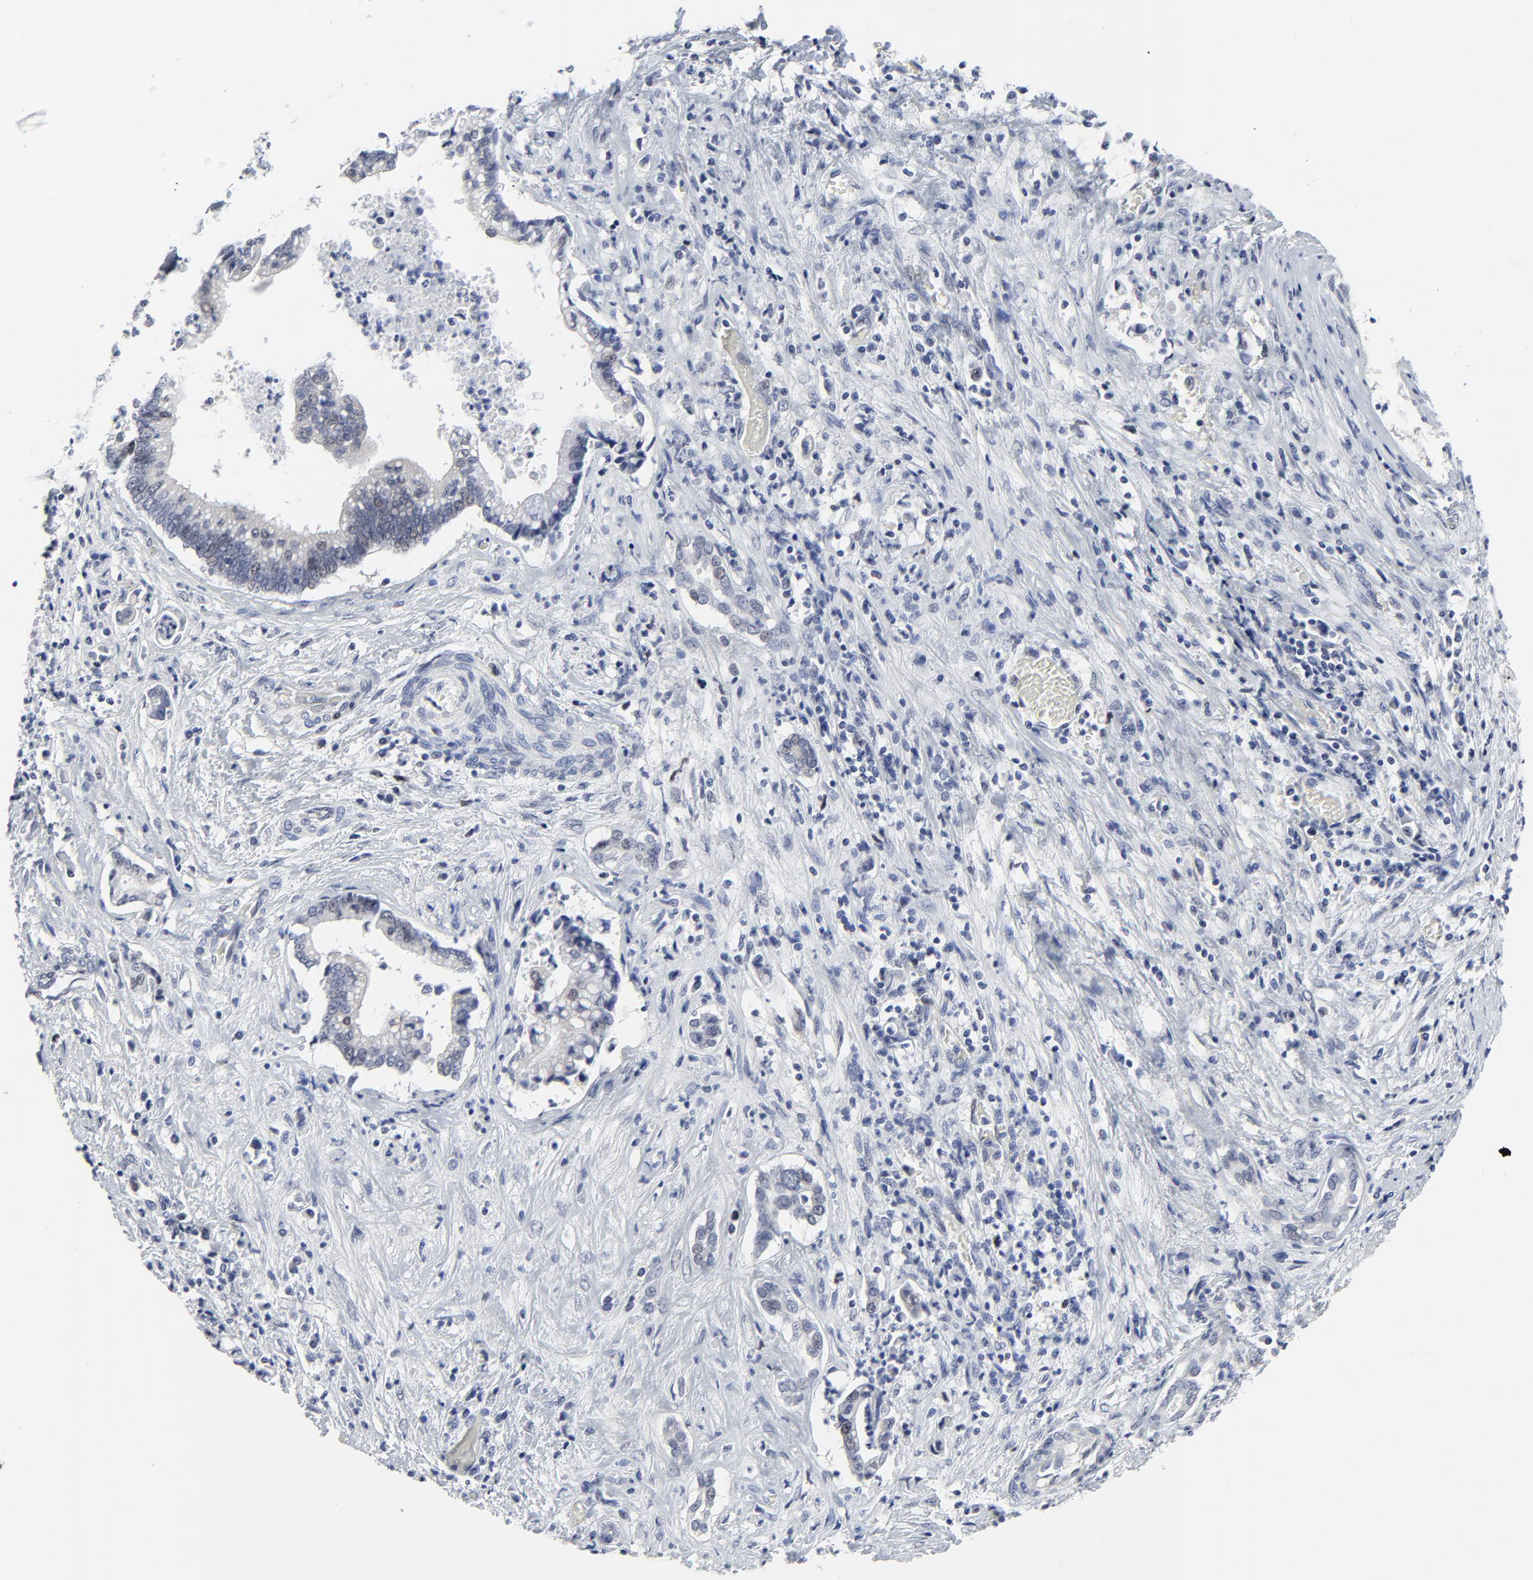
{"staining": {"intensity": "weak", "quantity": "<25%", "location": "nuclear"}, "tissue": "liver cancer", "cell_type": "Tumor cells", "image_type": "cancer", "snomed": [{"axis": "morphology", "description": "Cholangiocarcinoma"}, {"axis": "topography", "description": "Liver"}], "caption": "A high-resolution histopathology image shows immunohistochemistry (IHC) staining of liver cancer, which exhibits no significant staining in tumor cells.", "gene": "ZNF589", "patient": {"sex": "male", "age": 57}}